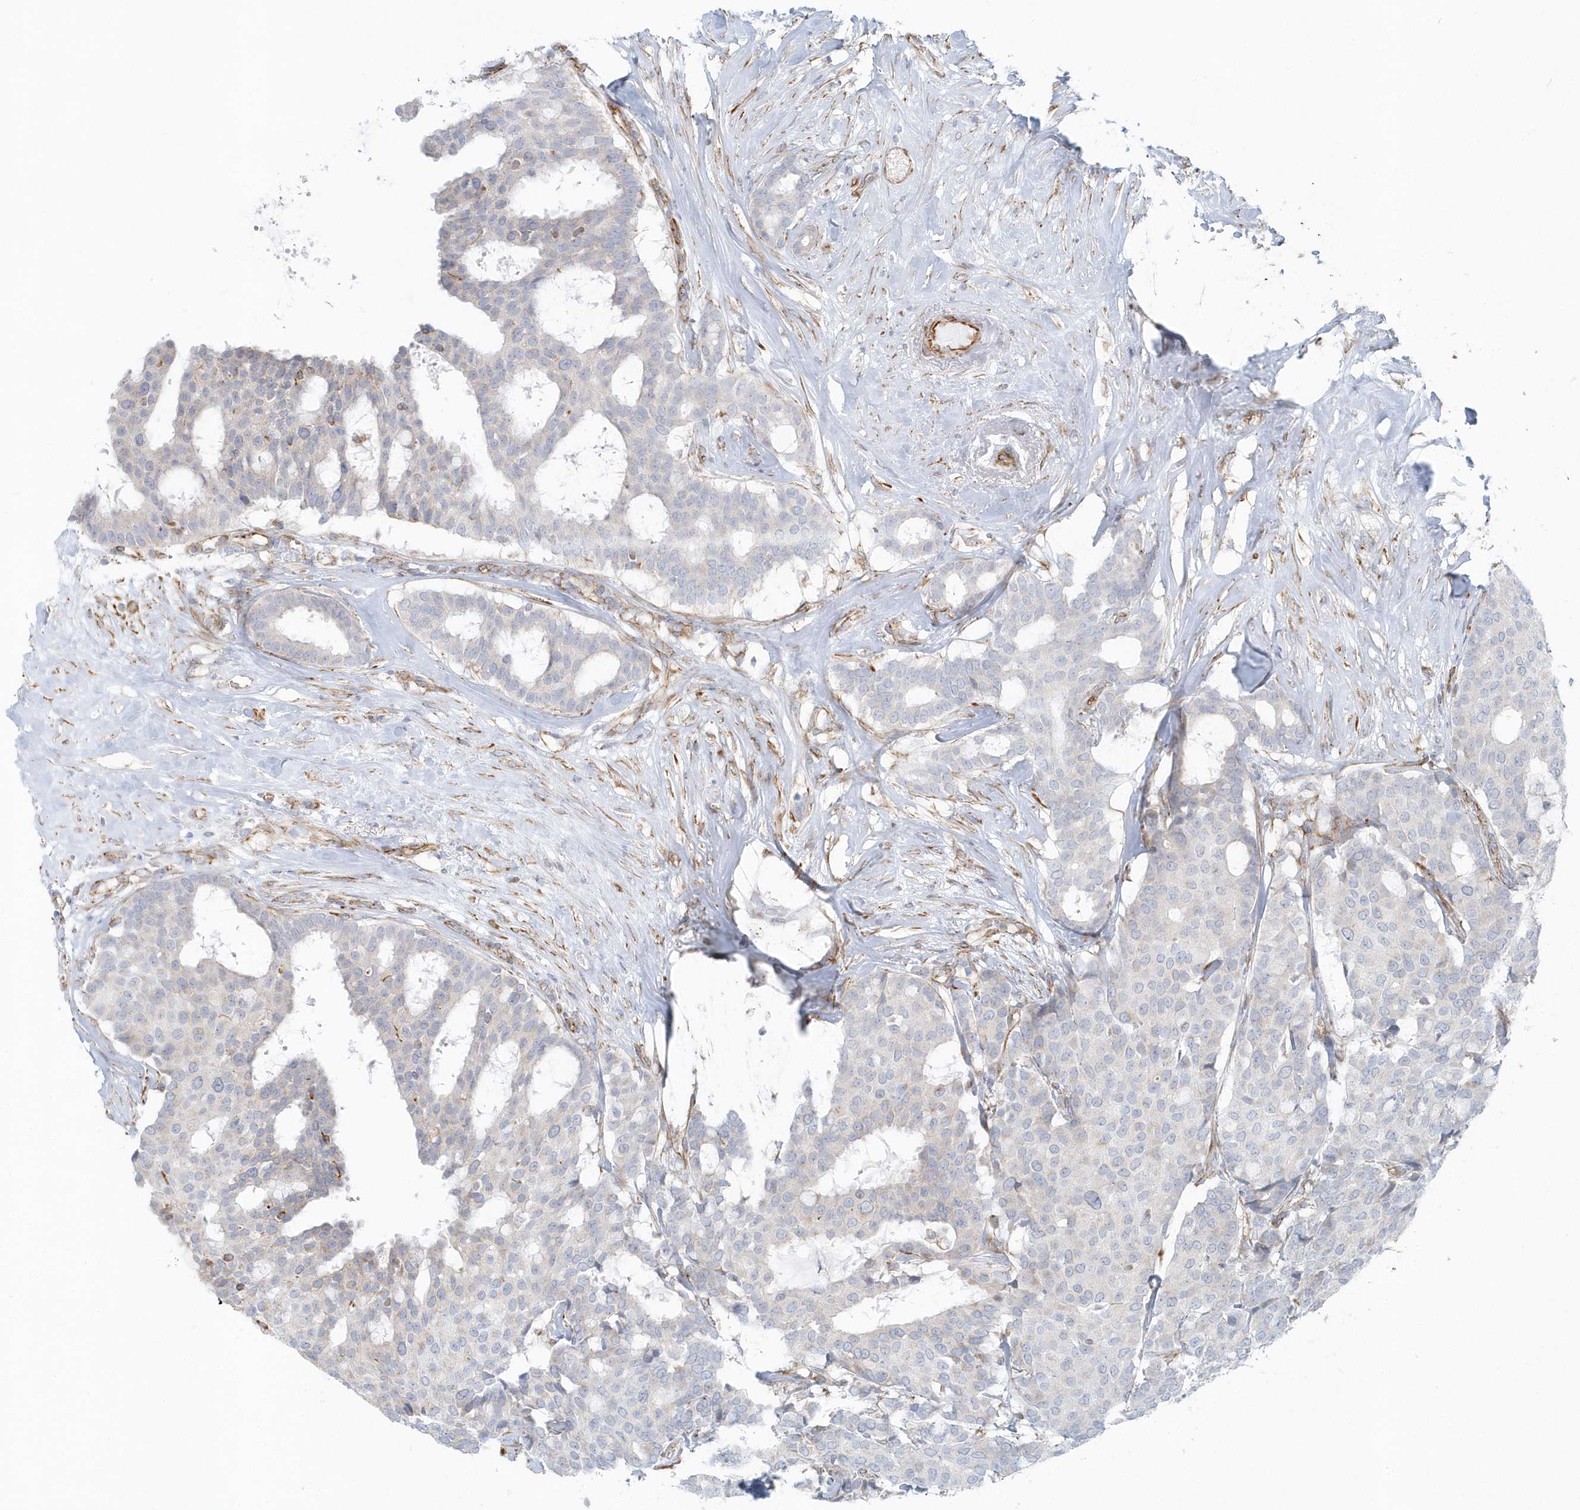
{"staining": {"intensity": "weak", "quantity": "<25%", "location": "cytoplasmic/membranous"}, "tissue": "breast cancer", "cell_type": "Tumor cells", "image_type": "cancer", "snomed": [{"axis": "morphology", "description": "Duct carcinoma"}, {"axis": "topography", "description": "Breast"}], "caption": "DAB (3,3'-diaminobenzidine) immunohistochemical staining of infiltrating ductal carcinoma (breast) reveals no significant positivity in tumor cells. (DAB immunohistochemistry, high magnification).", "gene": "GPR152", "patient": {"sex": "female", "age": 75}}